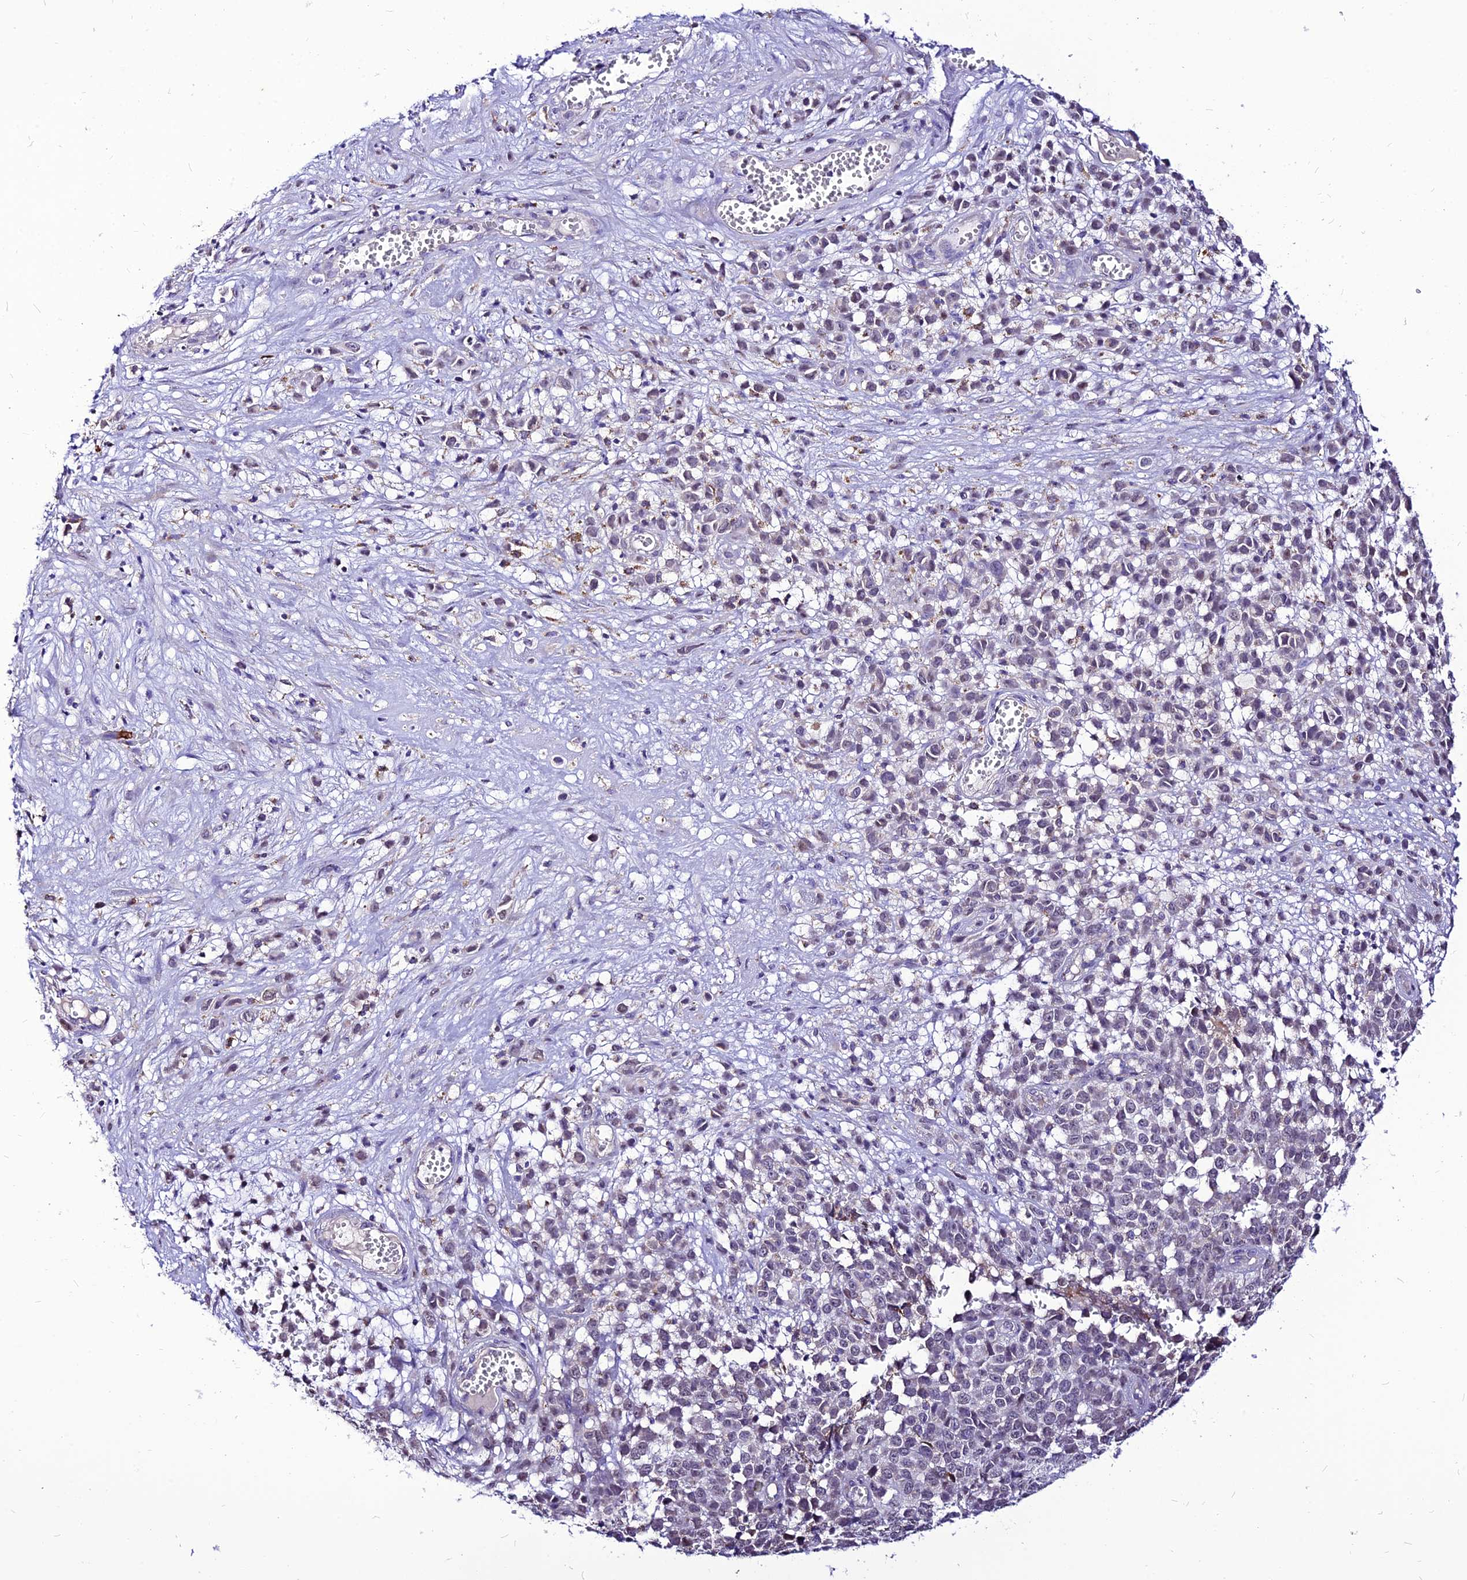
{"staining": {"intensity": "negative", "quantity": "none", "location": "none"}, "tissue": "melanoma", "cell_type": "Tumor cells", "image_type": "cancer", "snomed": [{"axis": "morphology", "description": "Malignant melanoma, NOS"}, {"axis": "topography", "description": "Nose, NOS"}], "caption": "IHC histopathology image of melanoma stained for a protein (brown), which exhibits no positivity in tumor cells.", "gene": "ECI1", "patient": {"sex": "female", "age": 48}}